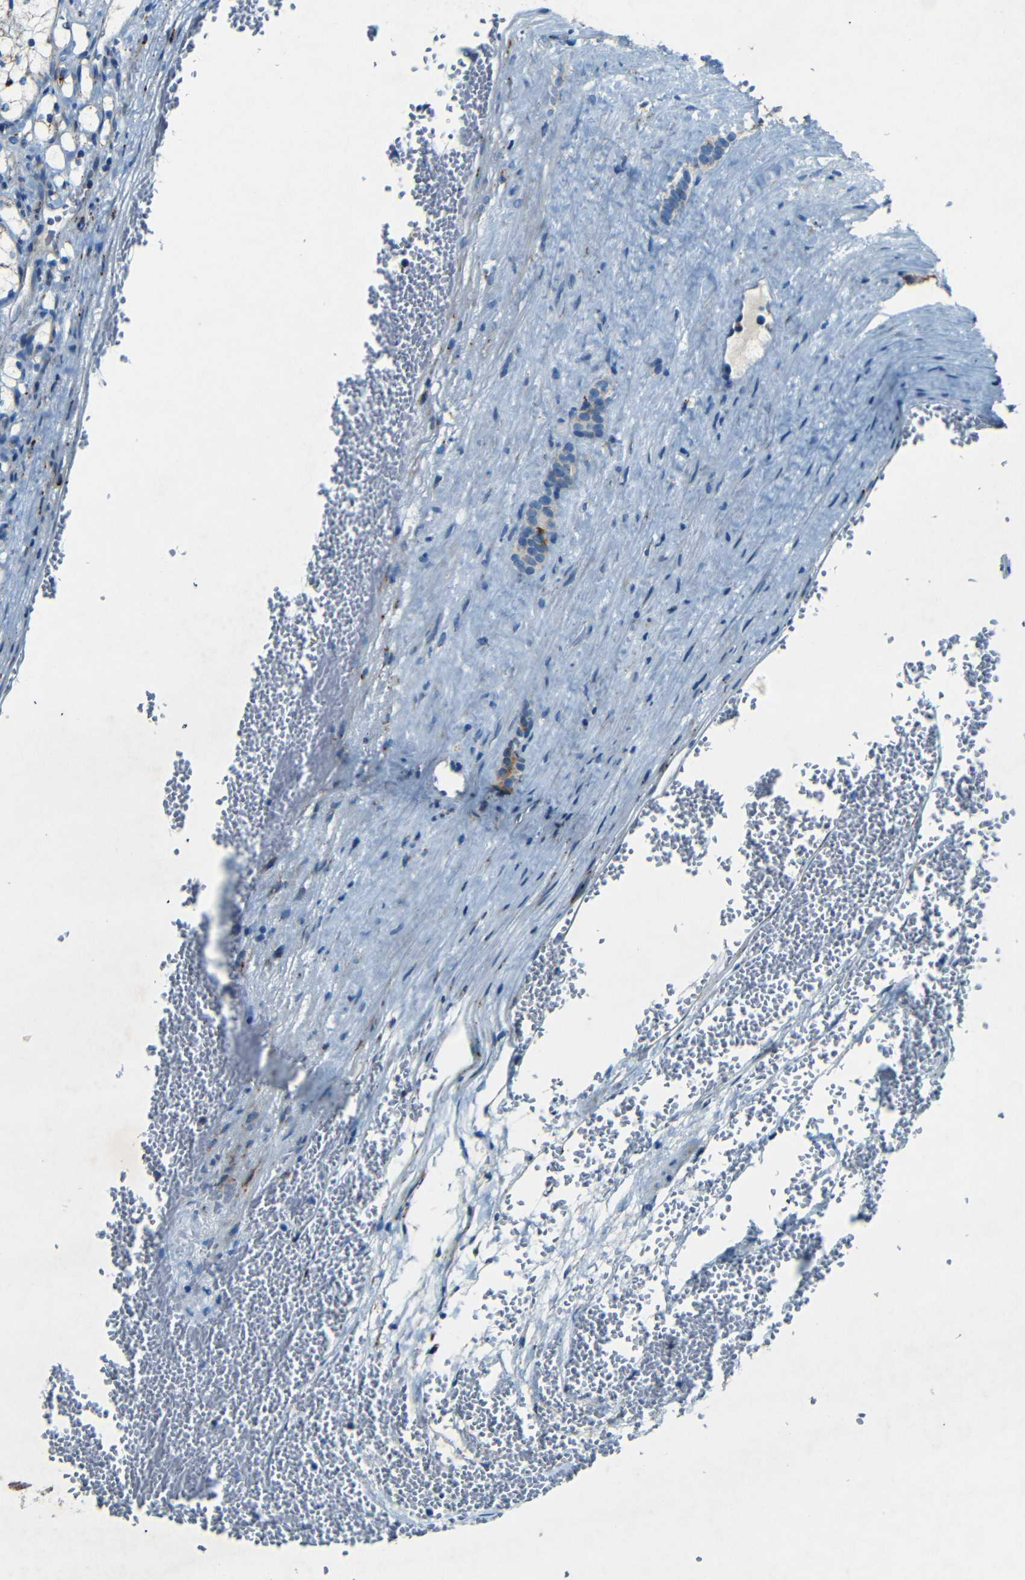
{"staining": {"intensity": "weak", "quantity": "<25%", "location": "cytoplasmic/membranous"}, "tissue": "renal cancer", "cell_type": "Tumor cells", "image_type": "cancer", "snomed": [{"axis": "morphology", "description": "Adenocarcinoma, NOS"}, {"axis": "topography", "description": "Kidney"}], "caption": "Human adenocarcinoma (renal) stained for a protein using immunohistochemistry (IHC) exhibits no staining in tumor cells.", "gene": "WSCD2", "patient": {"sex": "female", "age": 69}}